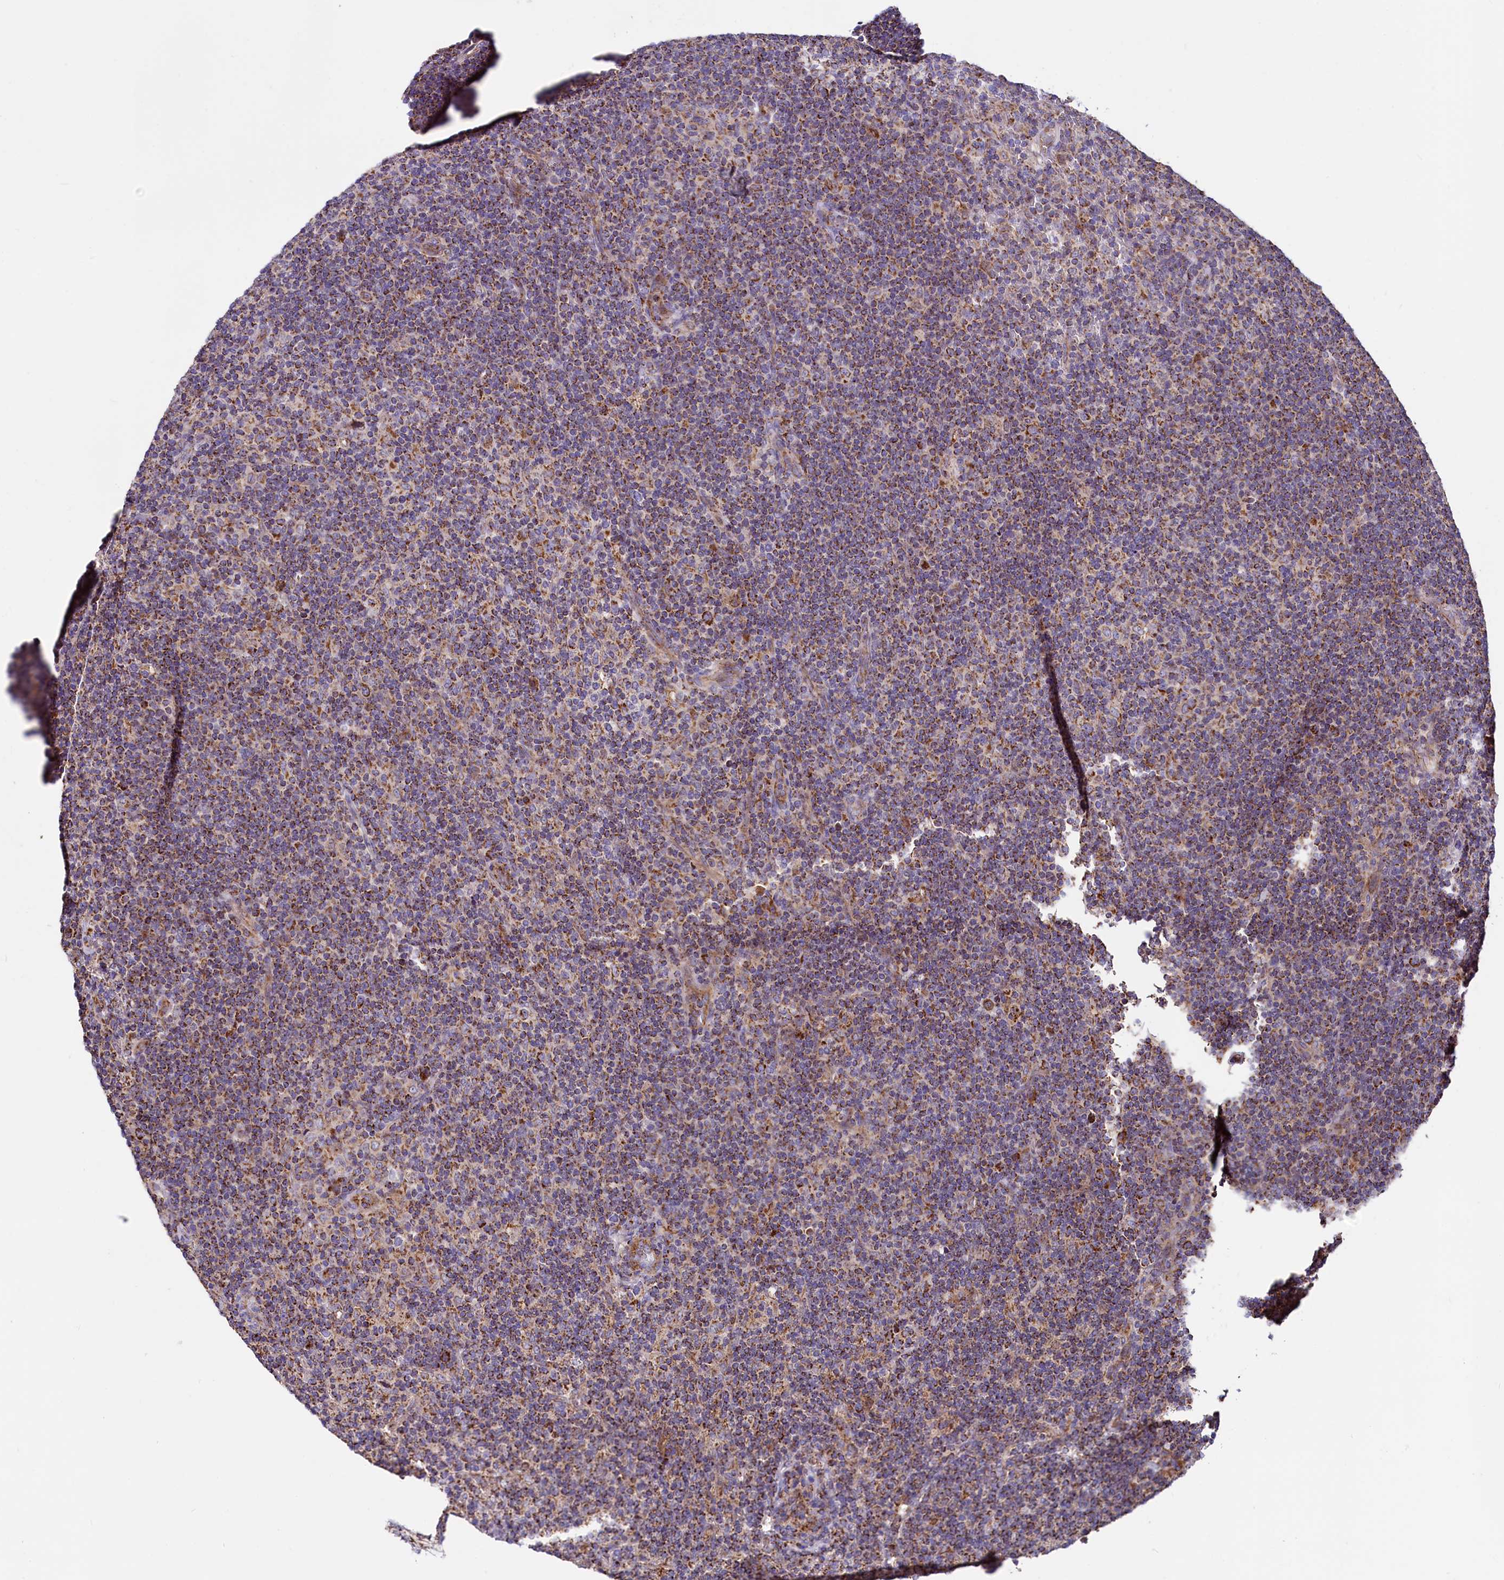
{"staining": {"intensity": "moderate", "quantity": "25%-75%", "location": "cytoplasmic/membranous"}, "tissue": "lymphoma", "cell_type": "Tumor cells", "image_type": "cancer", "snomed": [{"axis": "morphology", "description": "Hodgkin's disease, NOS"}, {"axis": "topography", "description": "Lymph node"}], "caption": "High-power microscopy captured an immunohistochemistry (IHC) histopathology image of Hodgkin's disease, revealing moderate cytoplasmic/membranous positivity in approximately 25%-75% of tumor cells. (brown staining indicates protein expression, while blue staining denotes nuclei).", "gene": "STARD5", "patient": {"sex": "female", "age": 57}}